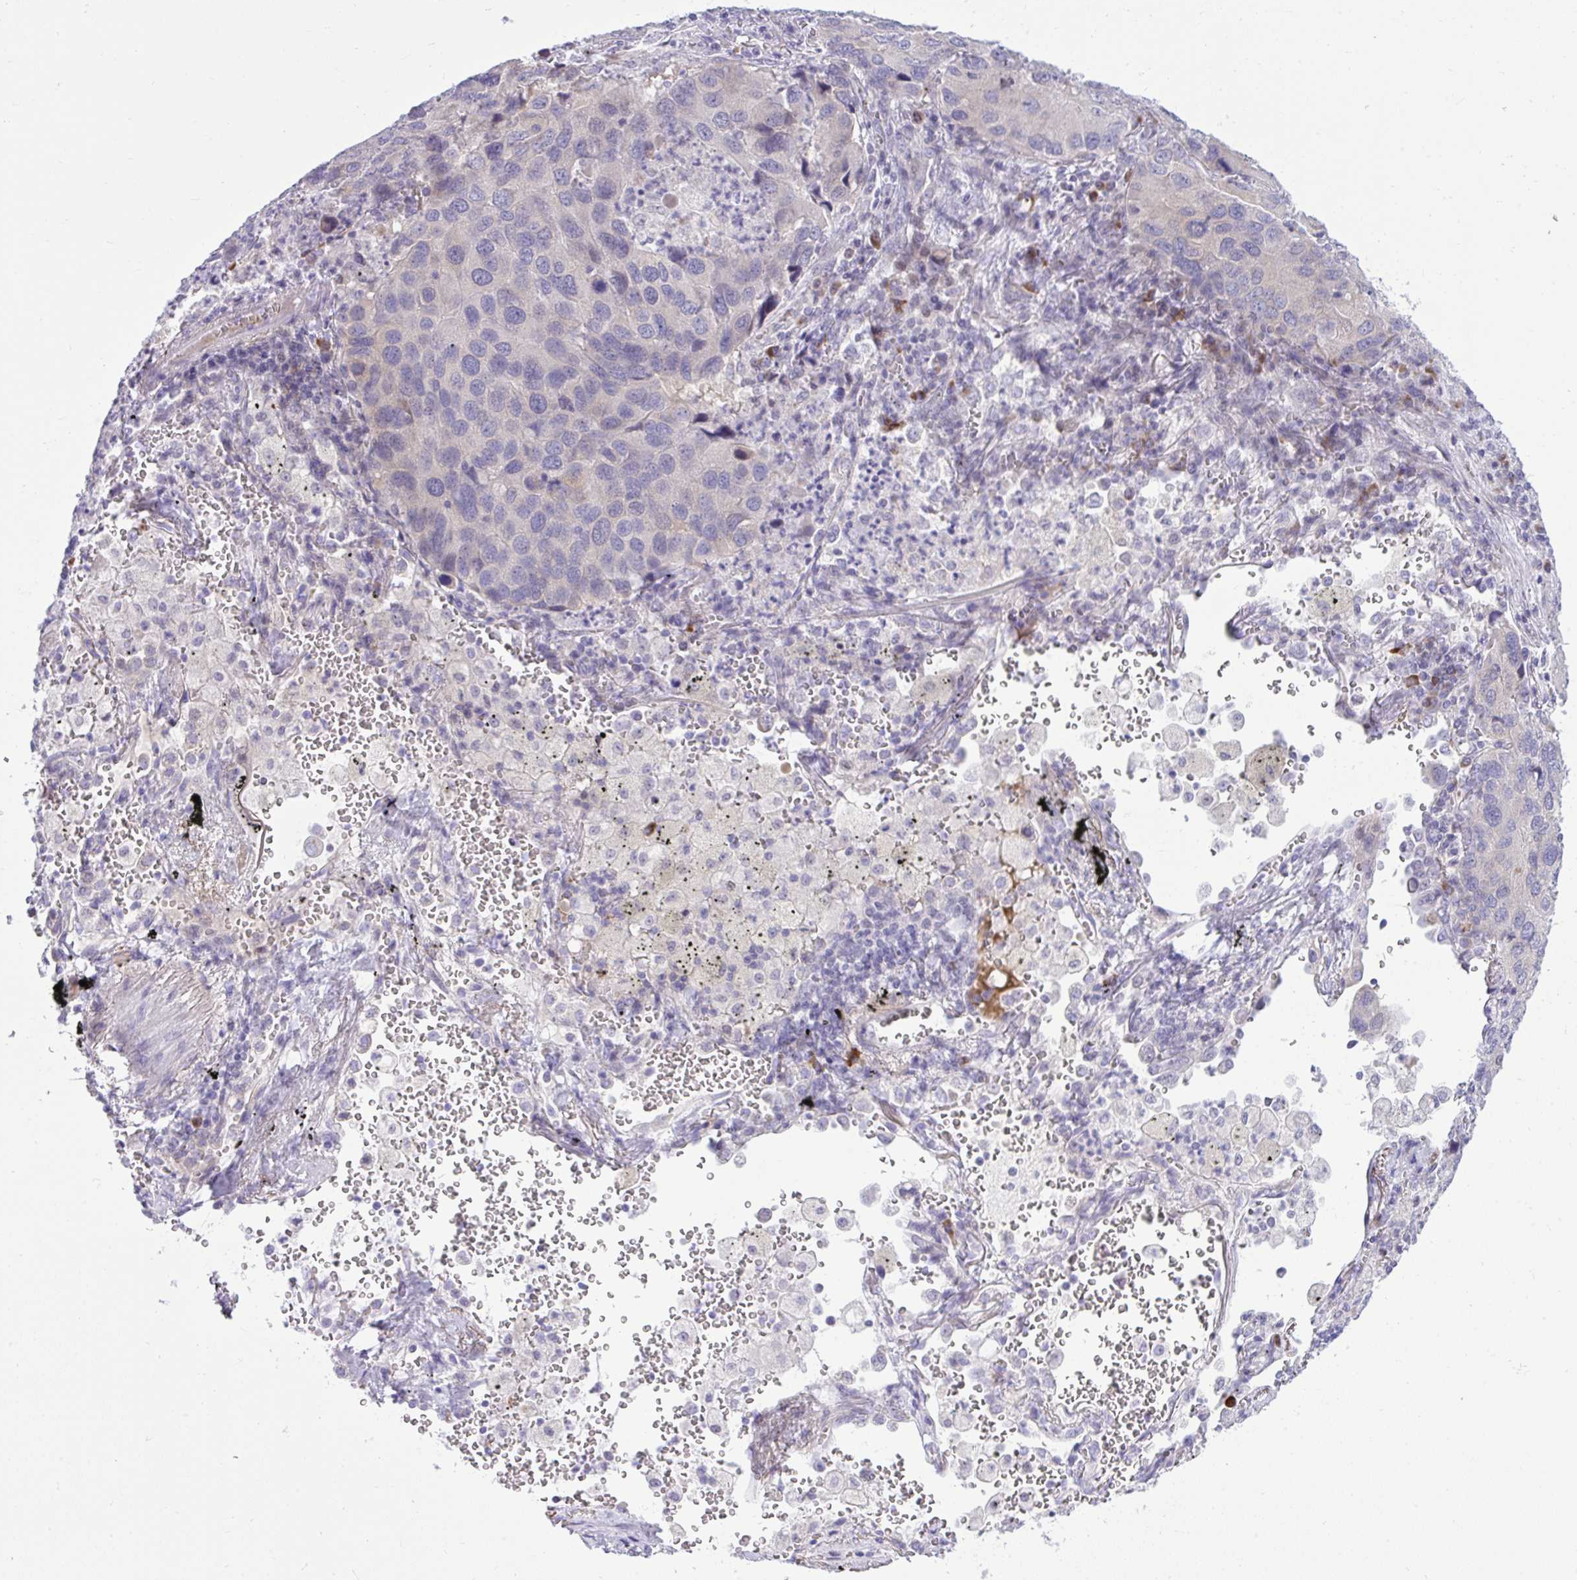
{"staining": {"intensity": "negative", "quantity": "none", "location": "none"}, "tissue": "lung cancer", "cell_type": "Tumor cells", "image_type": "cancer", "snomed": [{"axis": "morphology", "description": "Aneuploidy"}, {"axis": "morphology", "description": "Adenocarcinoma, NOS"}, {"axis": "topography", "description": "Lymph node"}, {"axis": "topography", "description": "Lung"}], "caption": "Tumor cells show no significant positivity in lung cancer. Brightfield microscopy of immunohistochemistry (IHC) stained with DAB (3,3'-diaminobenzidine) (brown) and hematoxylin (blue), captured at high magnification.", "gene": "SPAG1", "patient": {"sex": "female", "age": 74}}